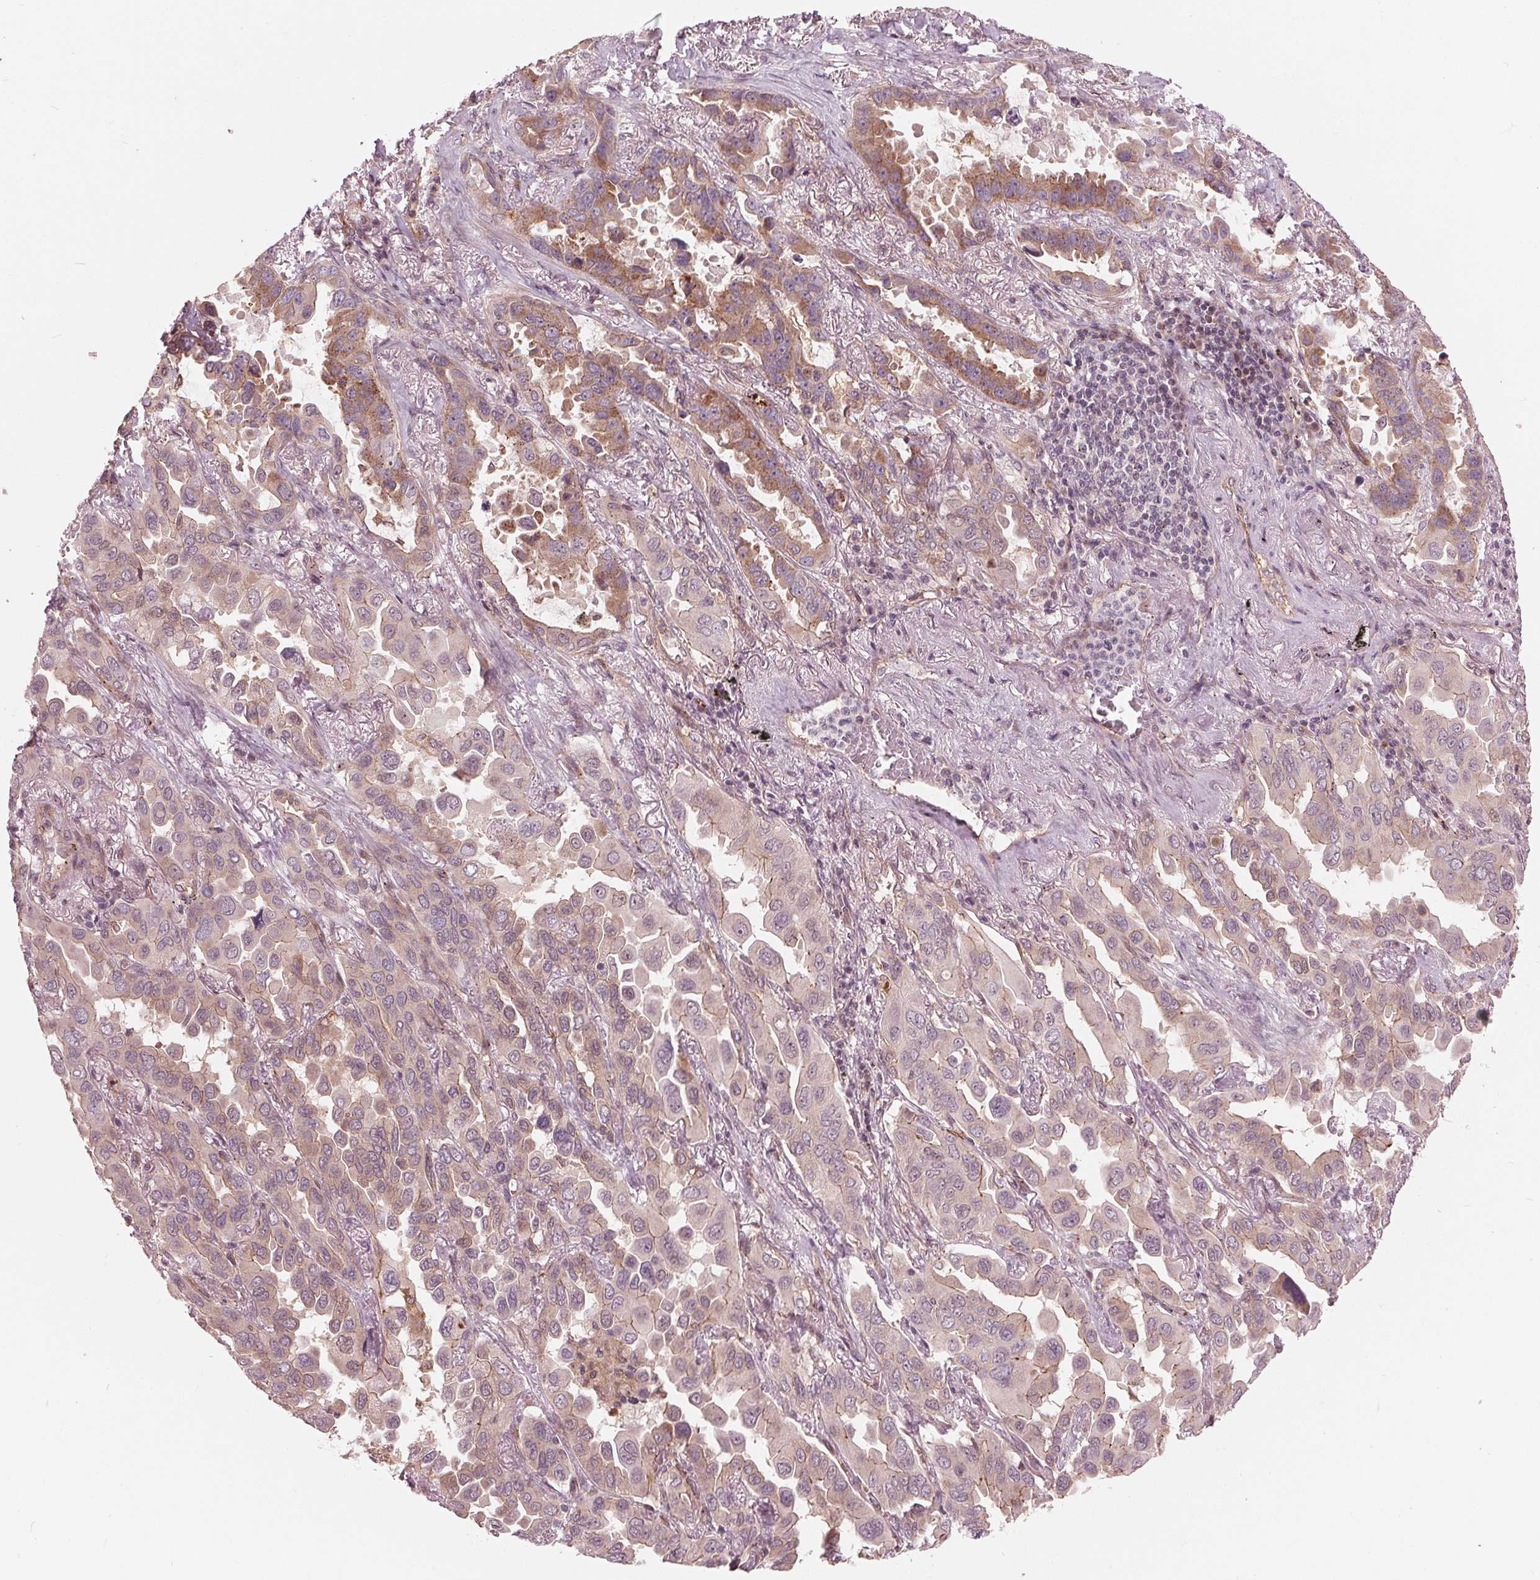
{"staining": {"intensity": "moderate", "quantity": "<25%", "location": "cytoplasmic/membranous"}, "tissue": "lung cancer", "cell_type": "Tumor cells", "image_type": "cancer", "snomed": [{"axis": "morphology", "description": "Adenocarcinoma, NOS"}, {"axis": "topography", "description": "Lung"}], "caption": "Lung adenocarcinoma stained with IHC demonstrates moderate cytoplasmic/membranous expression in approximately <25% of tumor cells.", "gene": "TXNIP", "patient": {"sex": "male", "age": 64}}